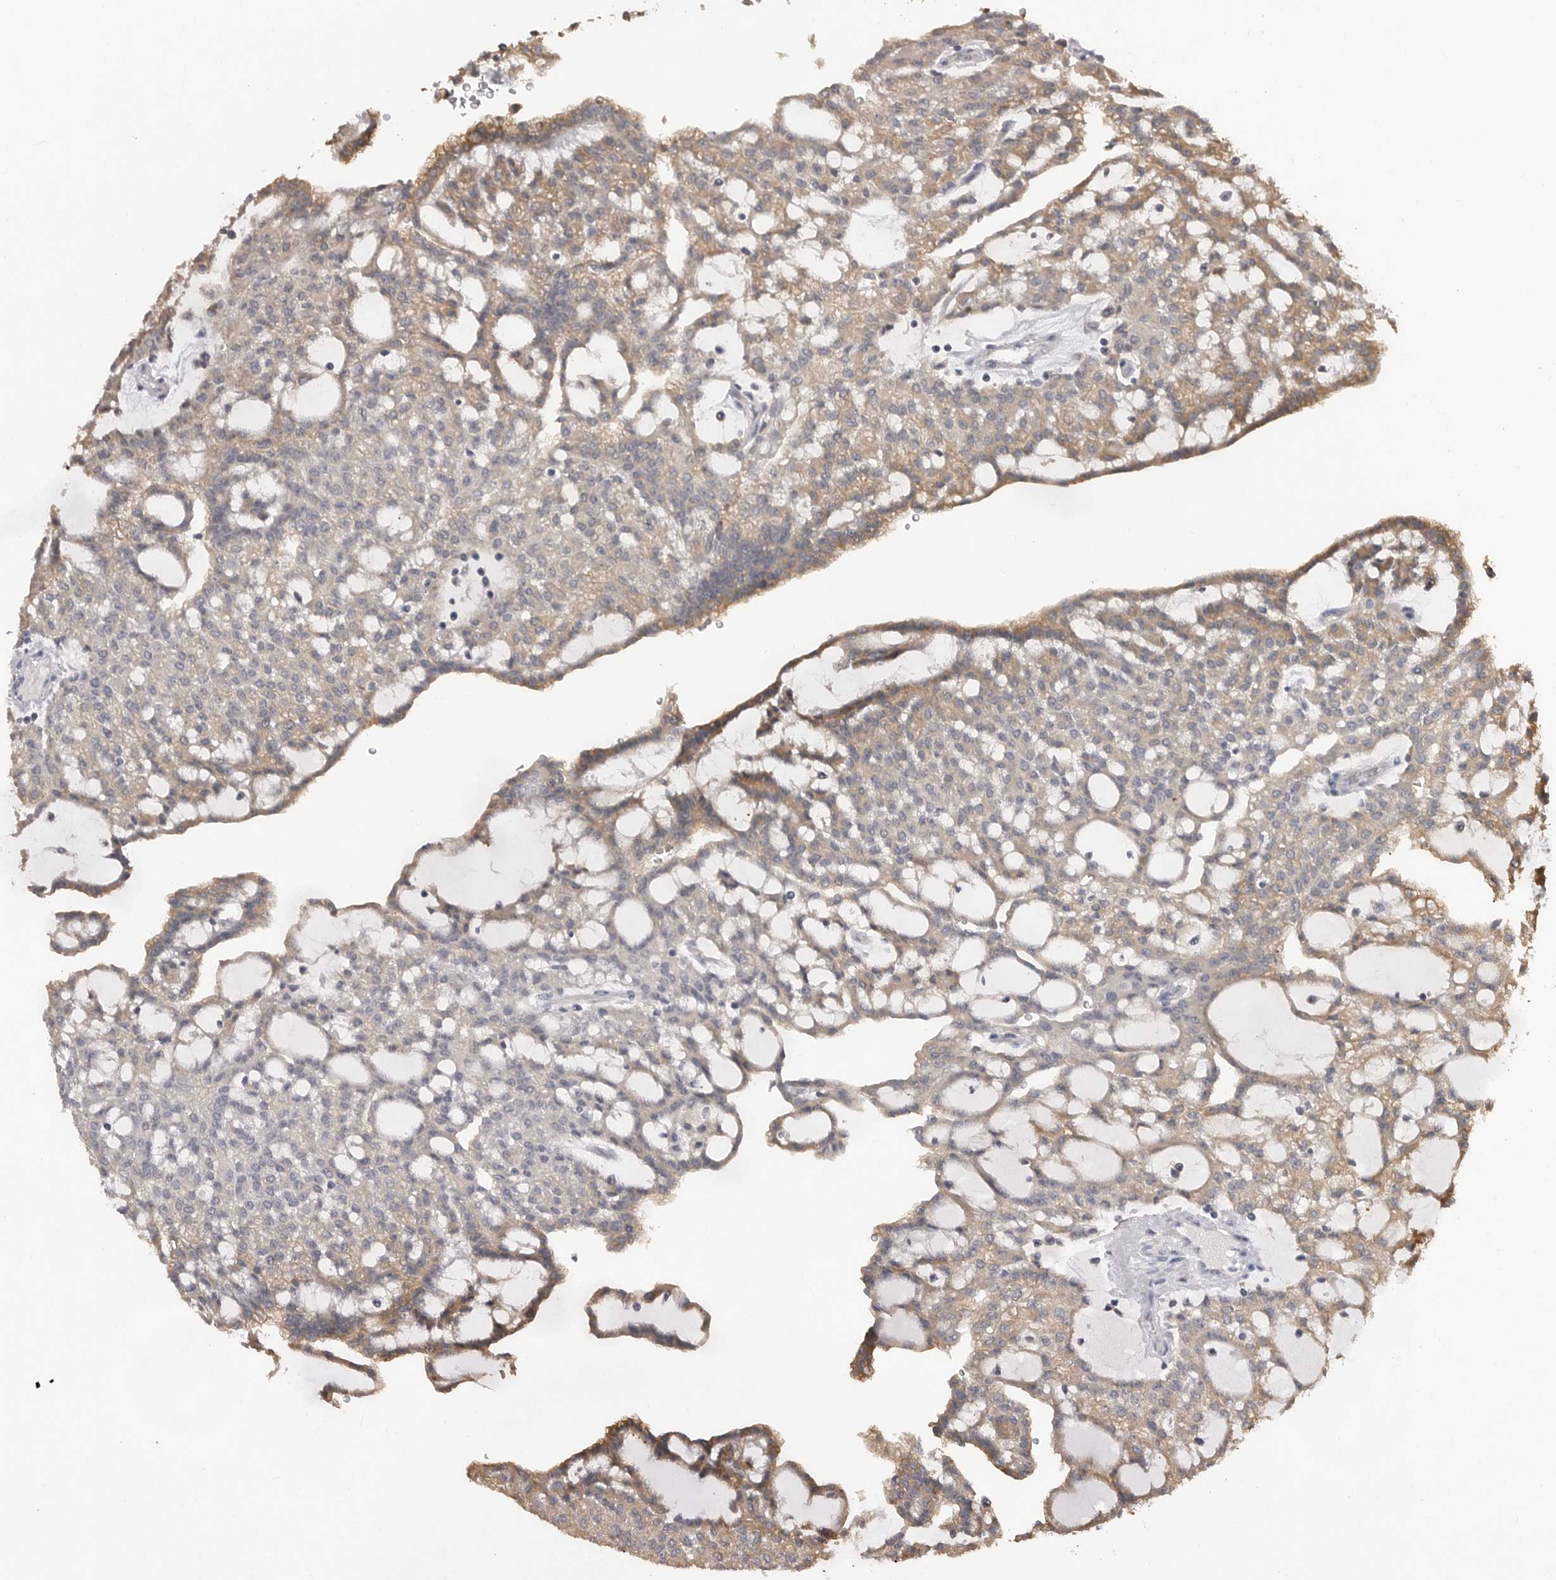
{"staining": {"intensity": "moderate", "quantity": ">75%", "location": "cytoplasmic/membranous"}, "tissue": "renal cancer", "cell_type": "Tumor cells", "image_type": "cancer", "snomed": [{"axis": "morphology", "description": "Adenocarcinoma, NOS"}, {"axis": "topography", "description": "Kidney"}], "caption": "A brown stain highlights moderate cytoplasmic/membranous expression of a protein in human renal adenocarcinoma tumor cells. (DAB (3,3'-diaminobenzidine) = brown stain, brightfield microscopy at high magnification).", "gene": "PLEKHF1", "patient": {"sex": "male", "age": 63}}